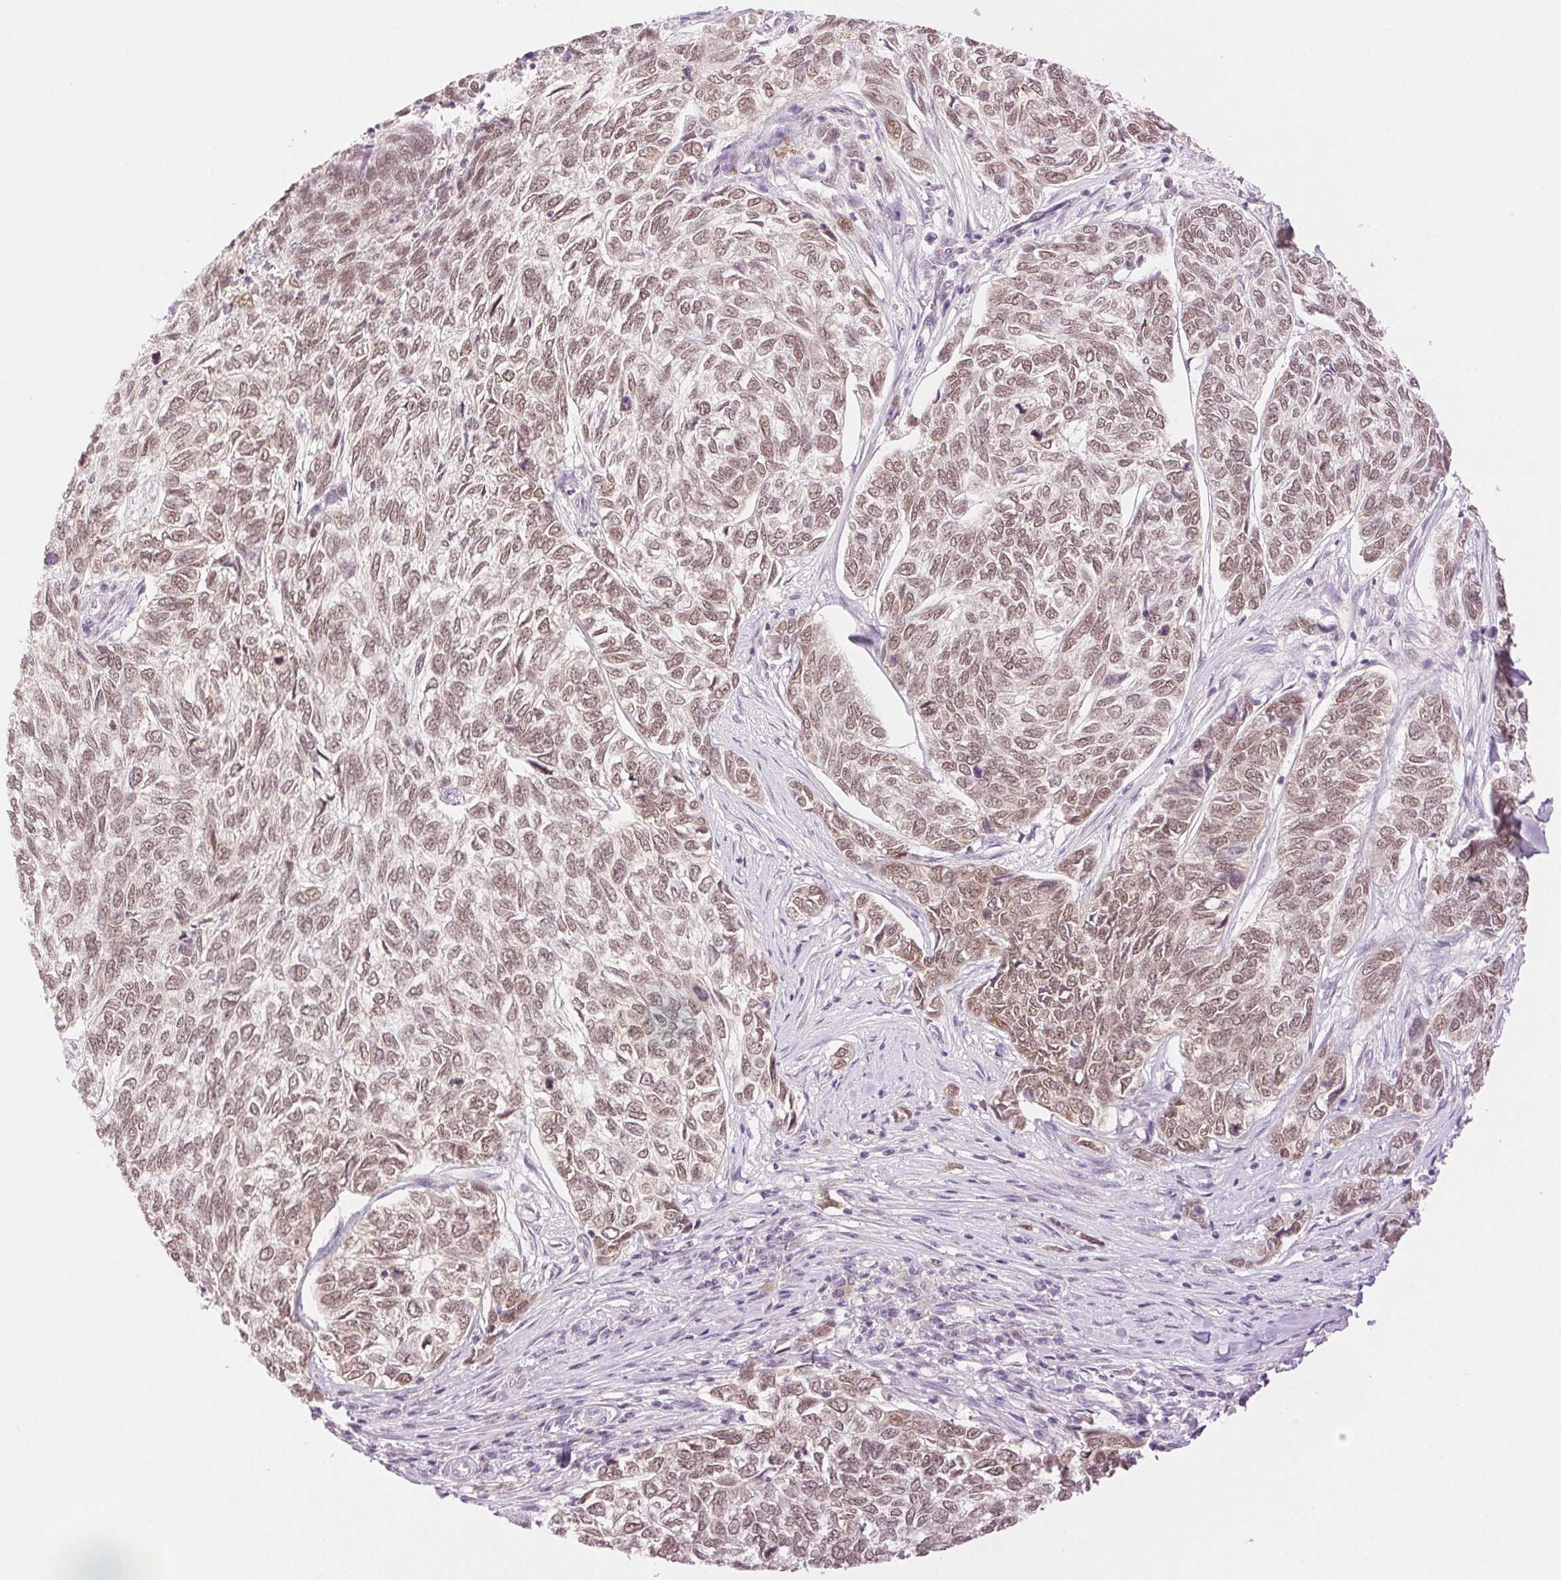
{"staining": {"intensity": "moderate", "quantity": ">75%", "location": "nuclear"}, "tissue": "skin cancer", "cell_type": "Tumor cells", "image_type": "cancer", "snomed": [{"axis": "morphology", "description": "Basal cell carcinoma"}, {"axis": "topography", "description": "Skin"}], "caption": "Protein analysis of basal cell carcinoma (skin) tissue displays moderate nuclear staining in about >75% of tumor cells.", "gene": "H2AZ2", "patient": {"sex": "female", "age": 65}}